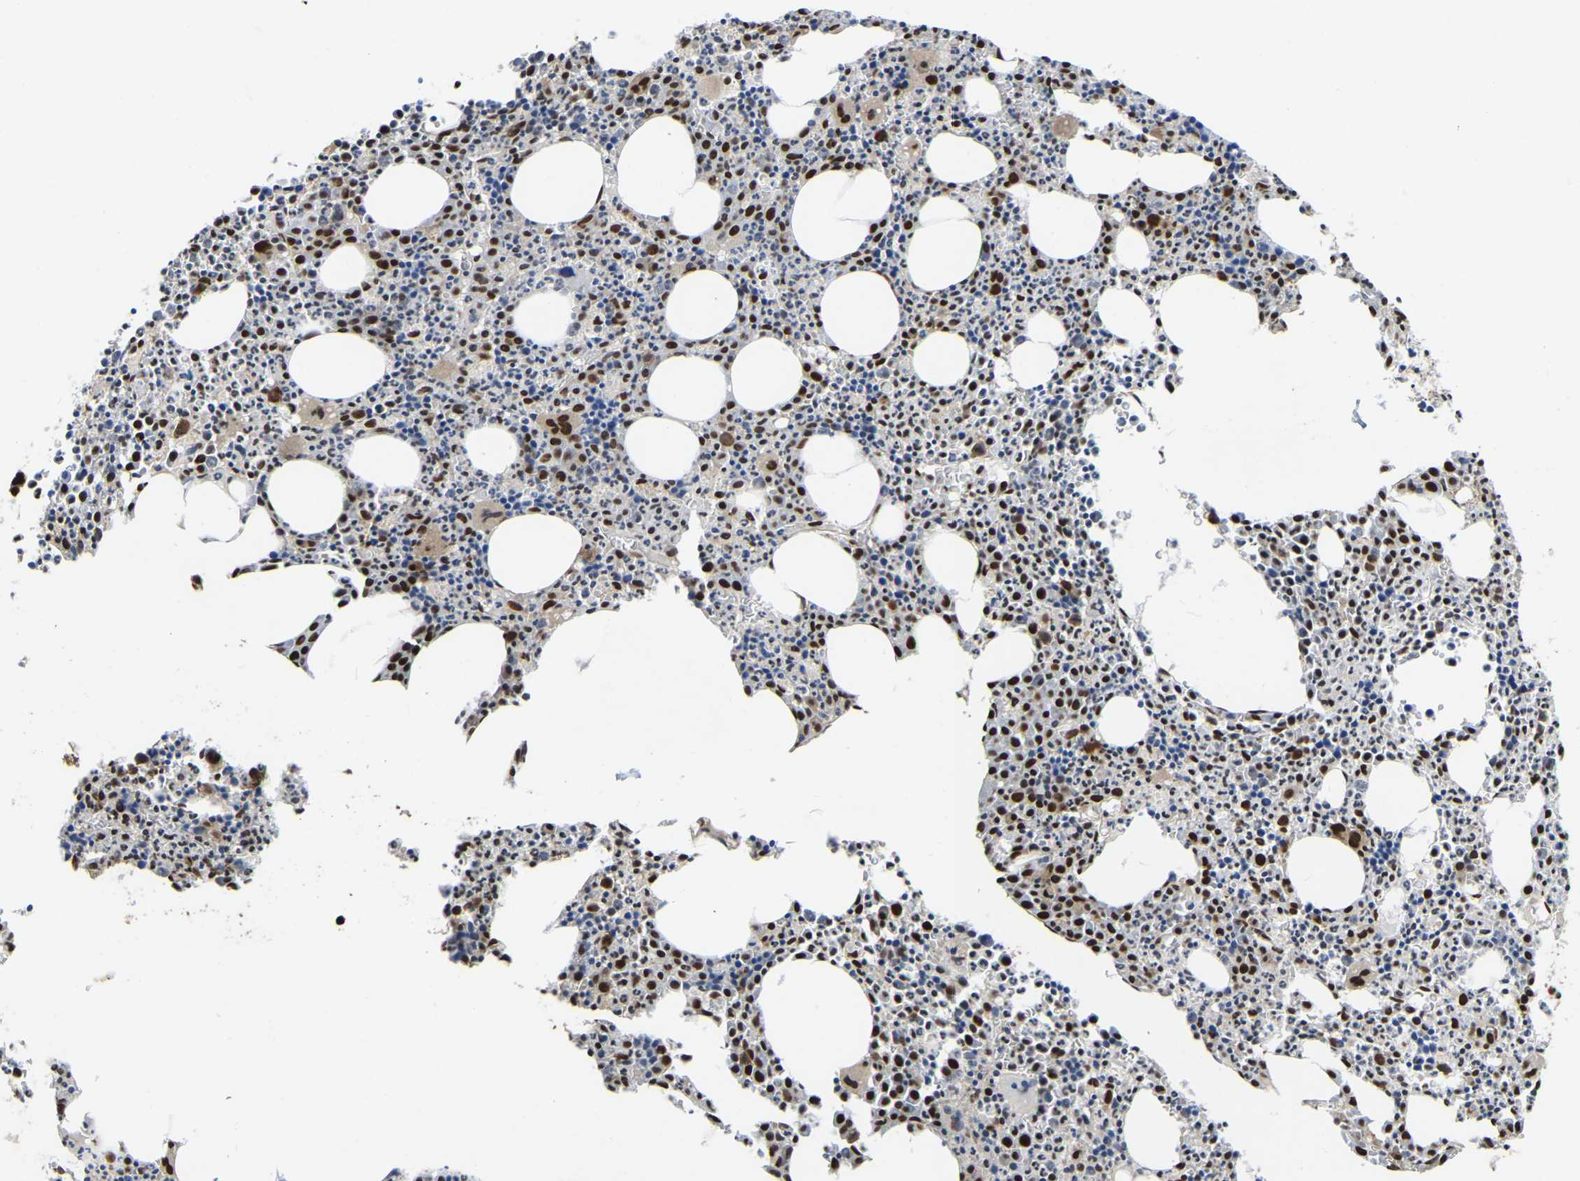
{"staining": {"intensity": "strong", "quantity": "25%-75%", "location": "cytoplasmic/membranous,nuclear"}, "tissue": "bone marrow", "cell_type": "Hematopoietic cells", "image_type": "normal", "snomed": [{"axis": "morphology", "description": "Normal tissue, NOS"}, {"axis": "morphology", "description": "Inflammation, NOS"}, {"axis": "topography", "description": "Bone marrow"}], "caption": "High-power microscopy captured an immunohistochemistry (IHC) histopathology image of benign bone marrow, revealing strong cytoplasmic/membranous,nuclear expression in approximately 25%-75% of hematopoietic cells.", "gene": "TBL1XR1", "patient": {"sex": "male", "age": 31}}